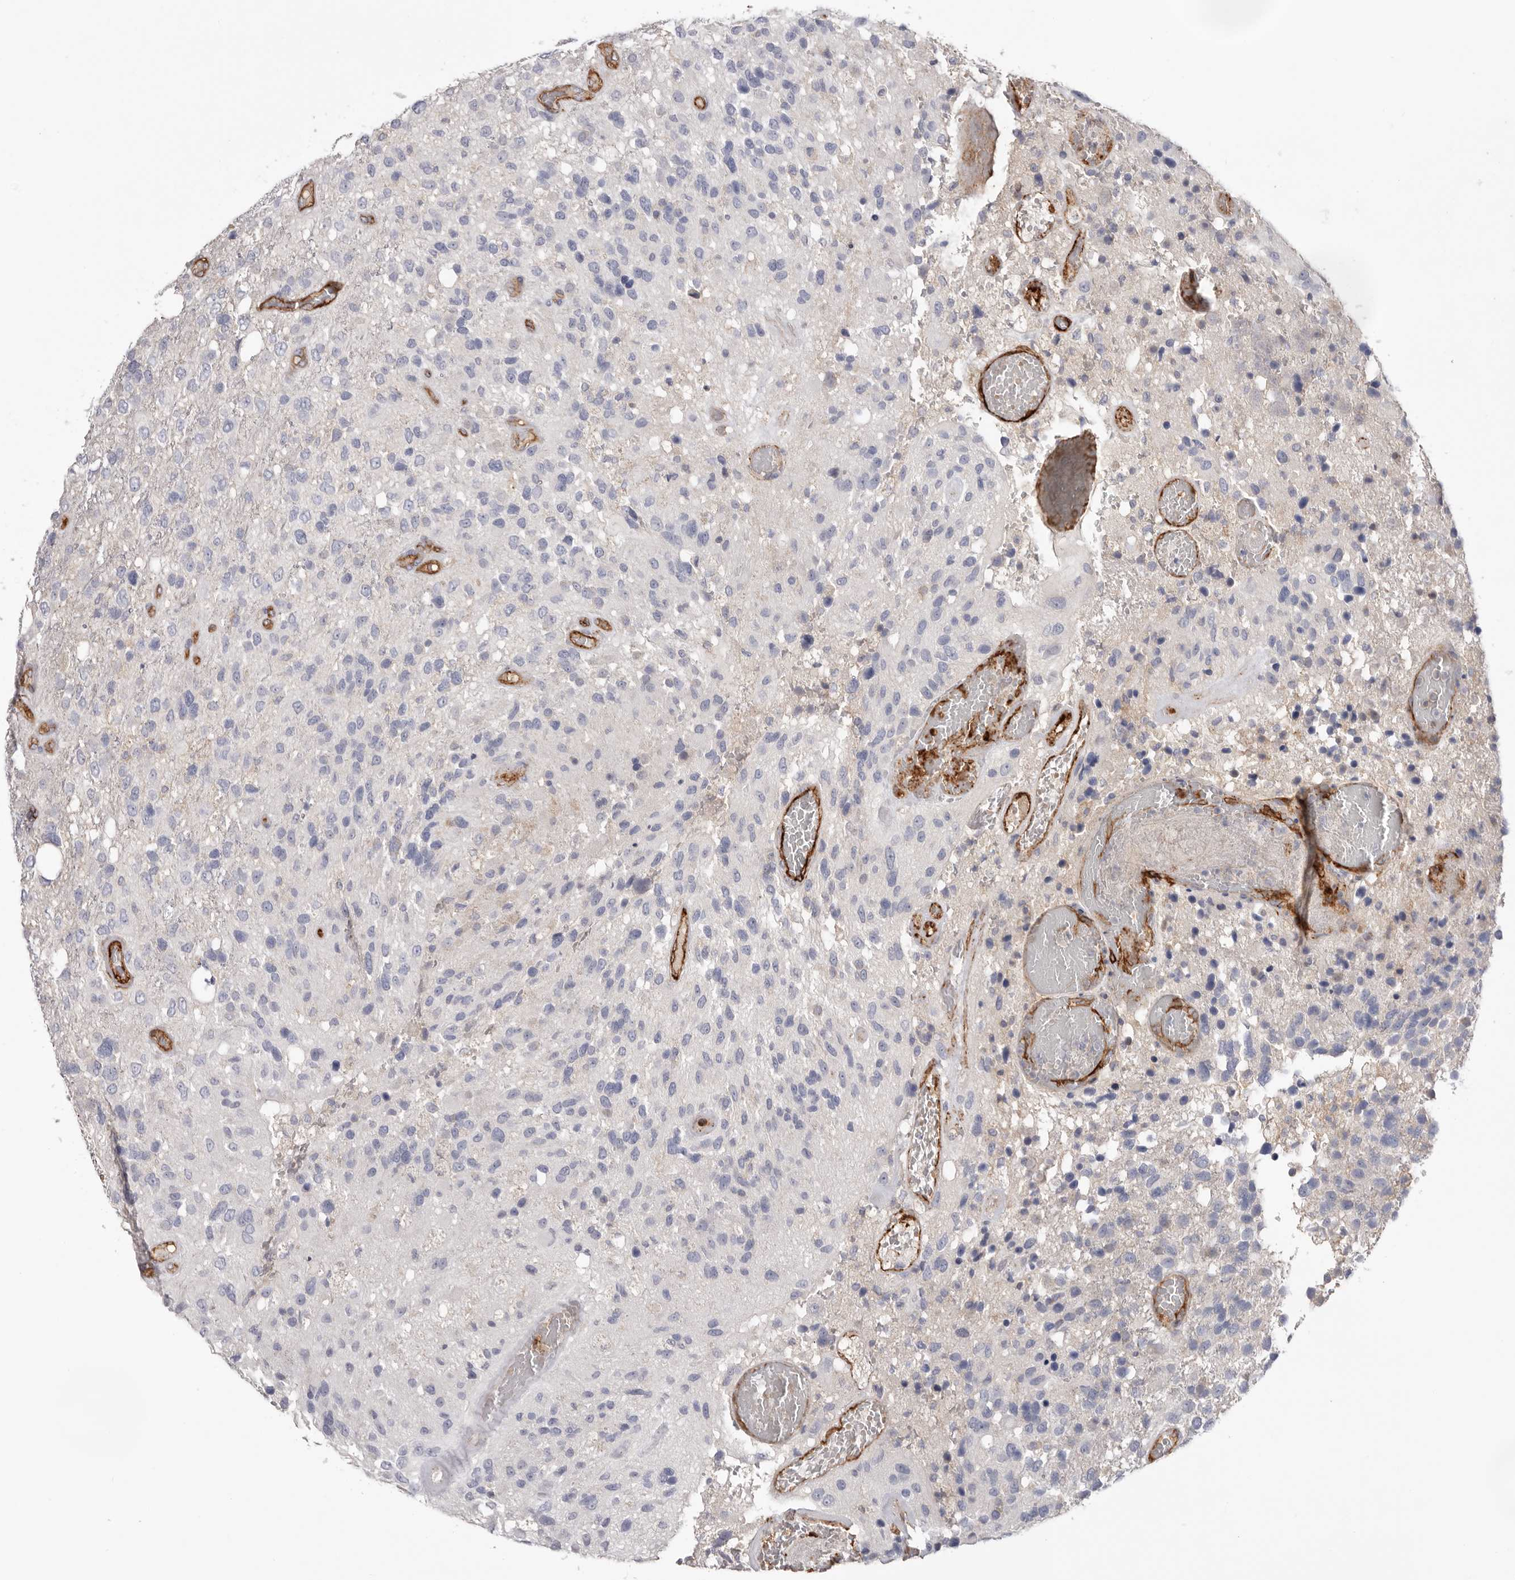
{"staining": {"intensity": "negative", "quantity": "none", "location": "none"}, "tissue": "glioma", "cell_type": "Tumor cells", "image_type": "cancer", "snomed": [{"axis": "morphology", "description": "Glioma, malignant, High grade"}, {"axis": "topography", "description": "Brain"}], "caption": "Photomicrograph shows no significant protein expression in tumor cells of malignant glioma (high-grade).", "gene": "LRRC66", "patient": {"sex": "female", "age": 58}}